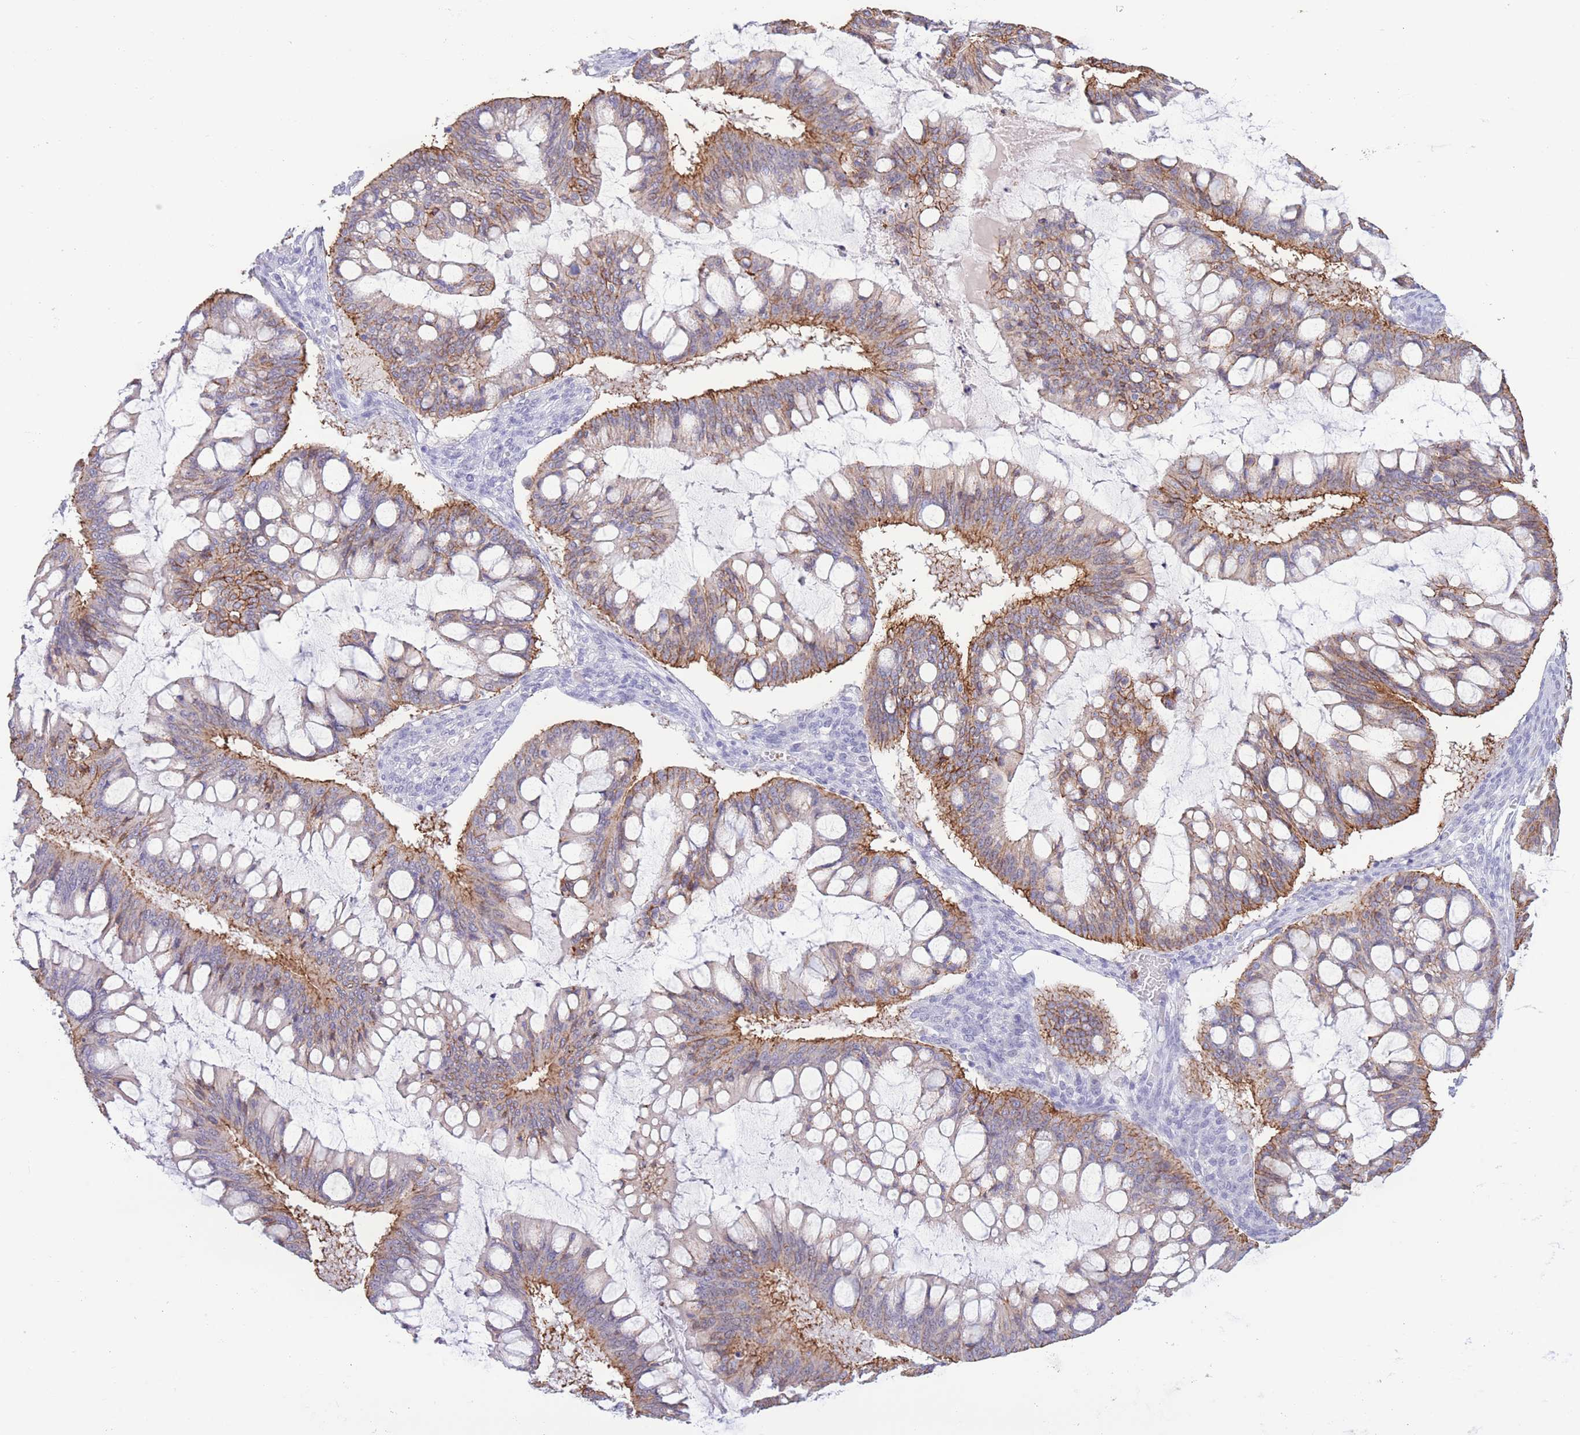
{"staining": {"intensity": "moderate", "quantity": "25%-75%", "location": "cytoplasmic/membranous"}, "tissue": "ovarian cancer", "cell_type": "Tumor cells", "image_type": "cancer", "snomed": [{"axis": "morphology", "description": "Cystadenocarcinoma, mucinous, NOS"}, {"axis": "topography", "description": "Ovary"}], "caption": "High-magnification brightfield microscopy of mucinous cystadenocarcinoma (ovarian) stained with DAB (3,3'-diaminobenzidine) (brown) and counterstained with hematoxylin (blue). tumor cells exhibit moderate cytoplasmic/membranous staining is identified in approximately25%-75% of cells. (IHC, brightfield microscopy, high magnification).", "gene": "LCLAT1", "patient": {"sex": "female", "age": 73}}